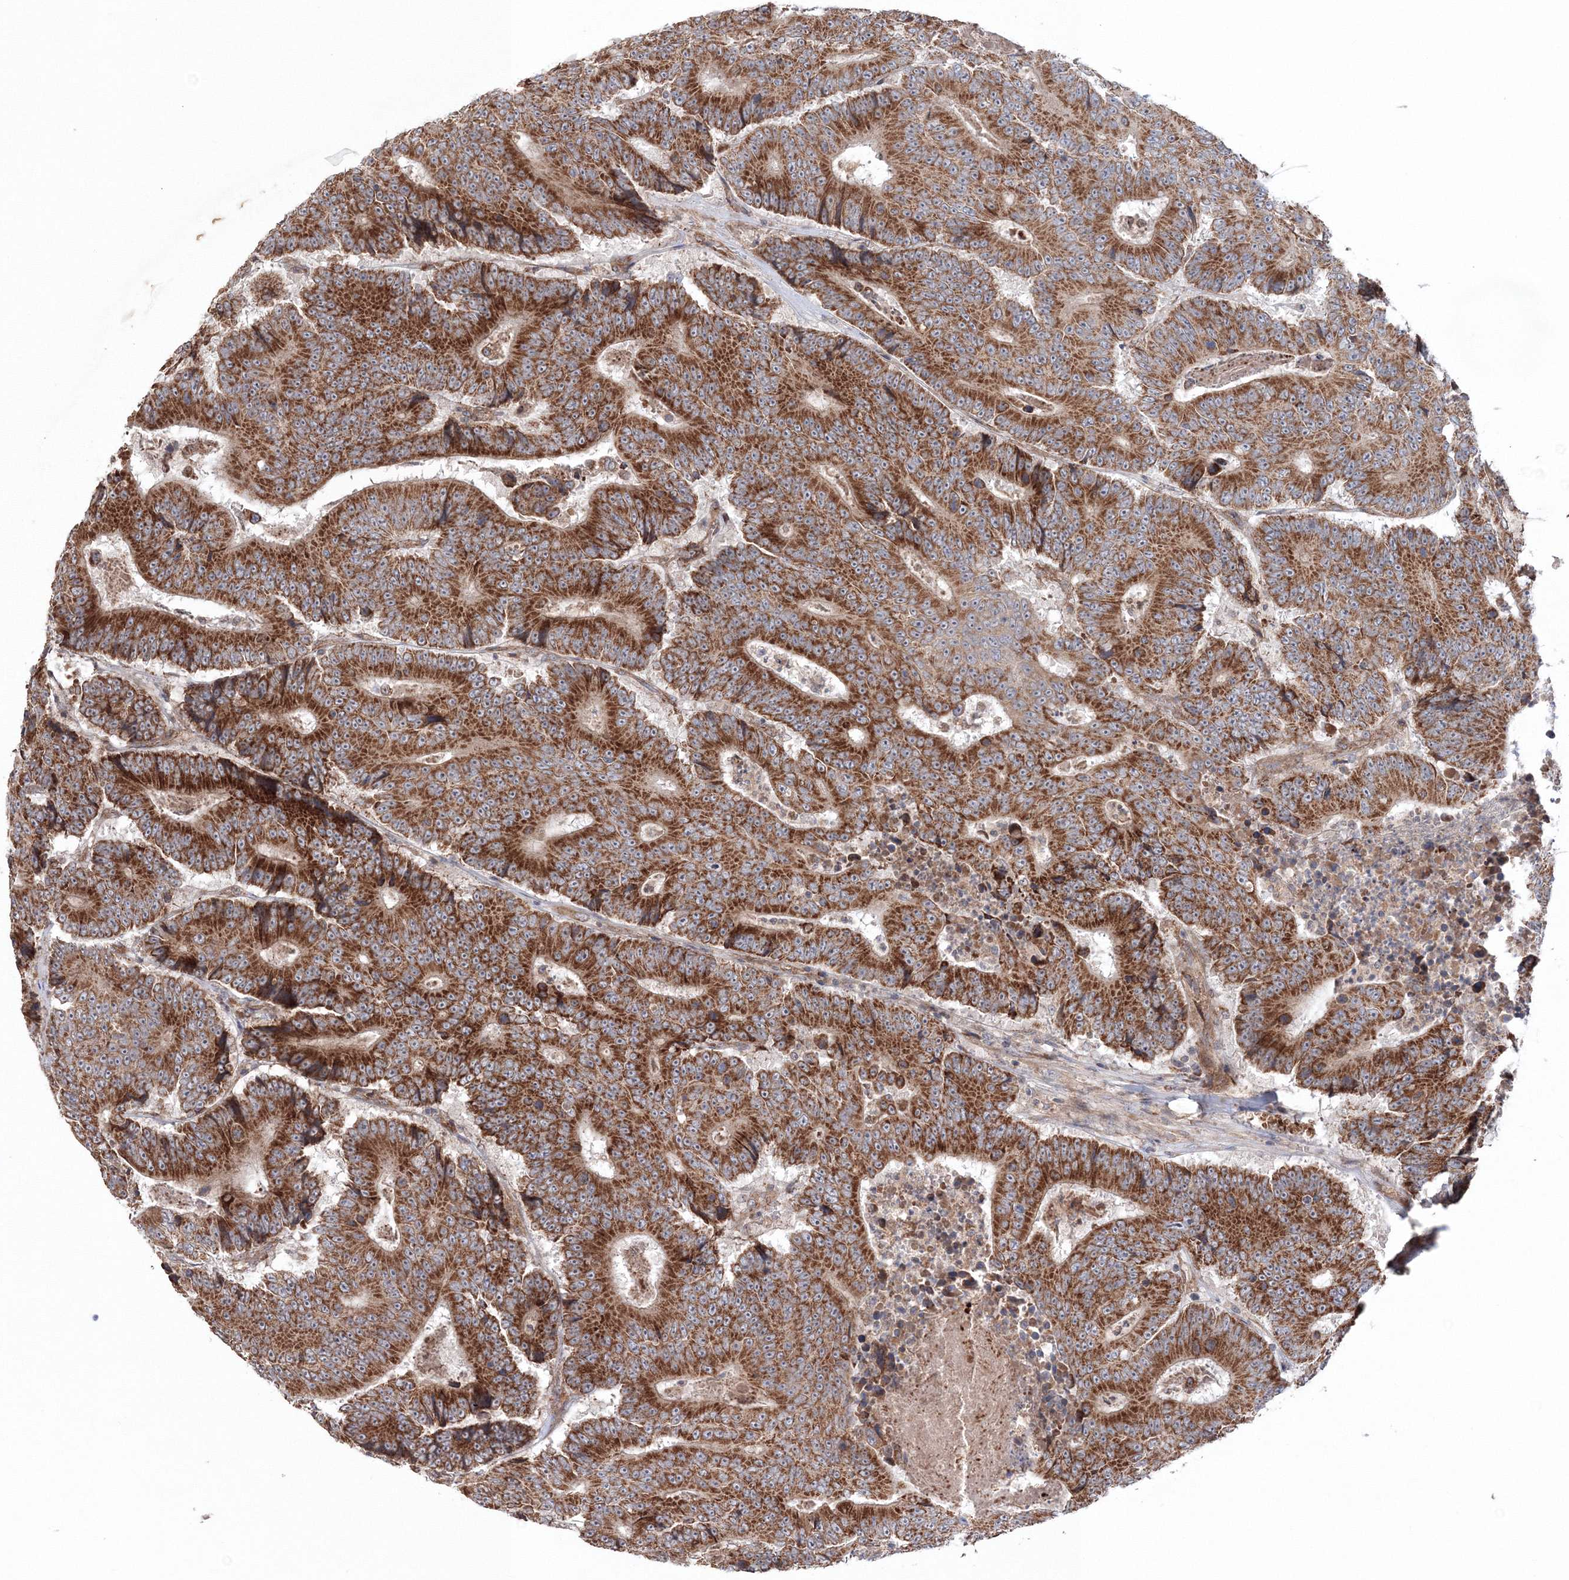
{"staining": {"intensity": "strong", "quantity": ">75%", "location": "cytoplasmic/membranous"}, "tissue": "colorectal cancer", "cell_type": "Tumor cells", "image_type": "cancer", "snomed": [{"axis": "morphology", "description": "Adenocarcinoma, NOS"}, {"axis": "topography", "description": "Colon"}], "caption": "A brown stain highlights strong cytoplasmic/membranous expression of a protein in human colorectal cancer (adenocarcinoma) tumor cells.", "gene": "NOA1", "patient": {"sex": "male", "age": 83}}